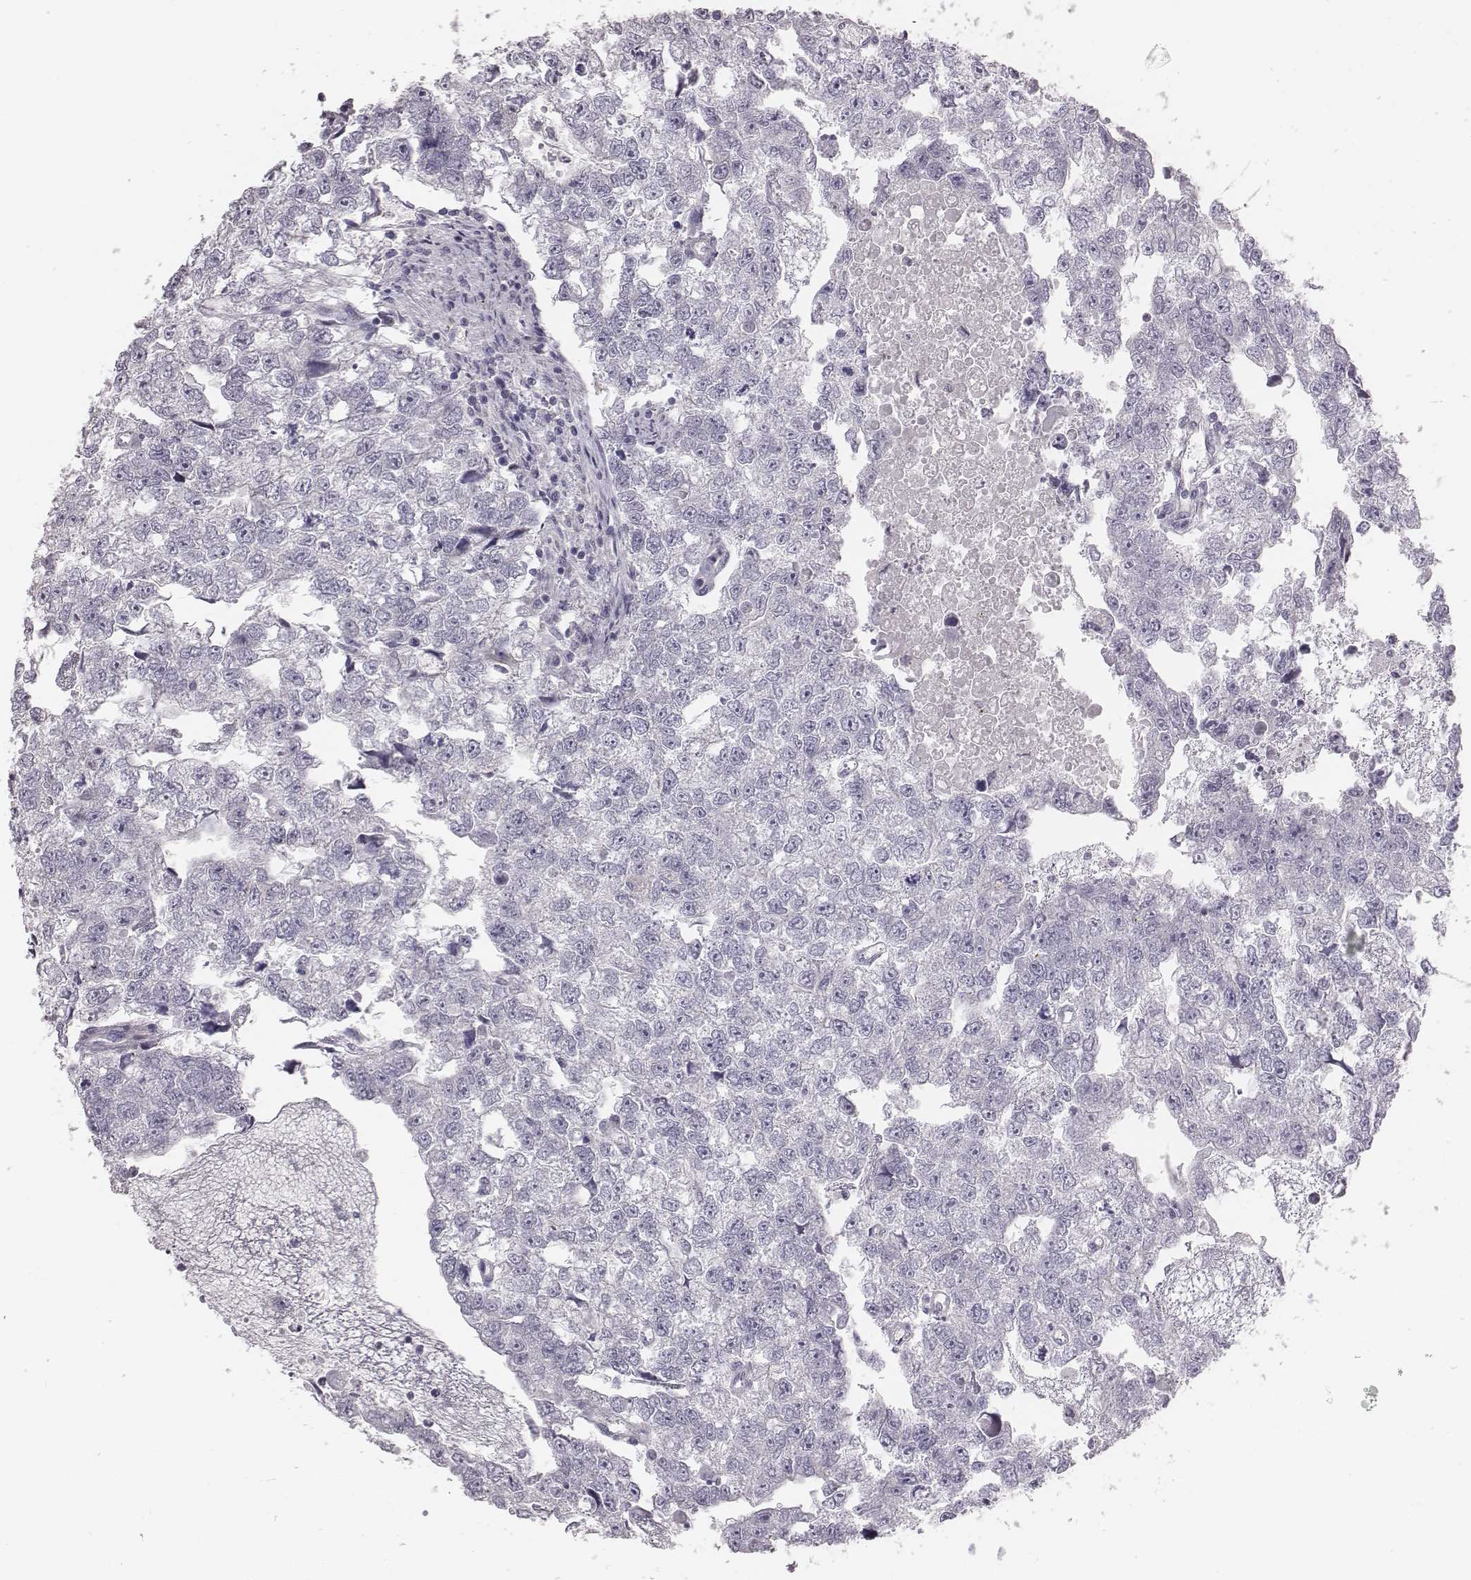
{"staining": {"intensity": "negative", "quantity": "none", "location": "none"}, "tissue": "testis cancer", "cell_type": "Tumor cells", "image_type": "cancer", "snomed": [{"axis": "morphology", "description": "Carcinoma, Embryonal, NOS"}, {"axis": "morphology", "description": "Teratoma, malignant, NOS"}, {"axis": "topography", "description": "Testis"}], "caption": "A high-resolution histopathology image shows immunohistochemistry staining of testis cancer (teratoma (malignant)), which displays no significant expression in tumor cells.", "gene": "C6orf58", "patient": {"sex": "male", "age": 44}}